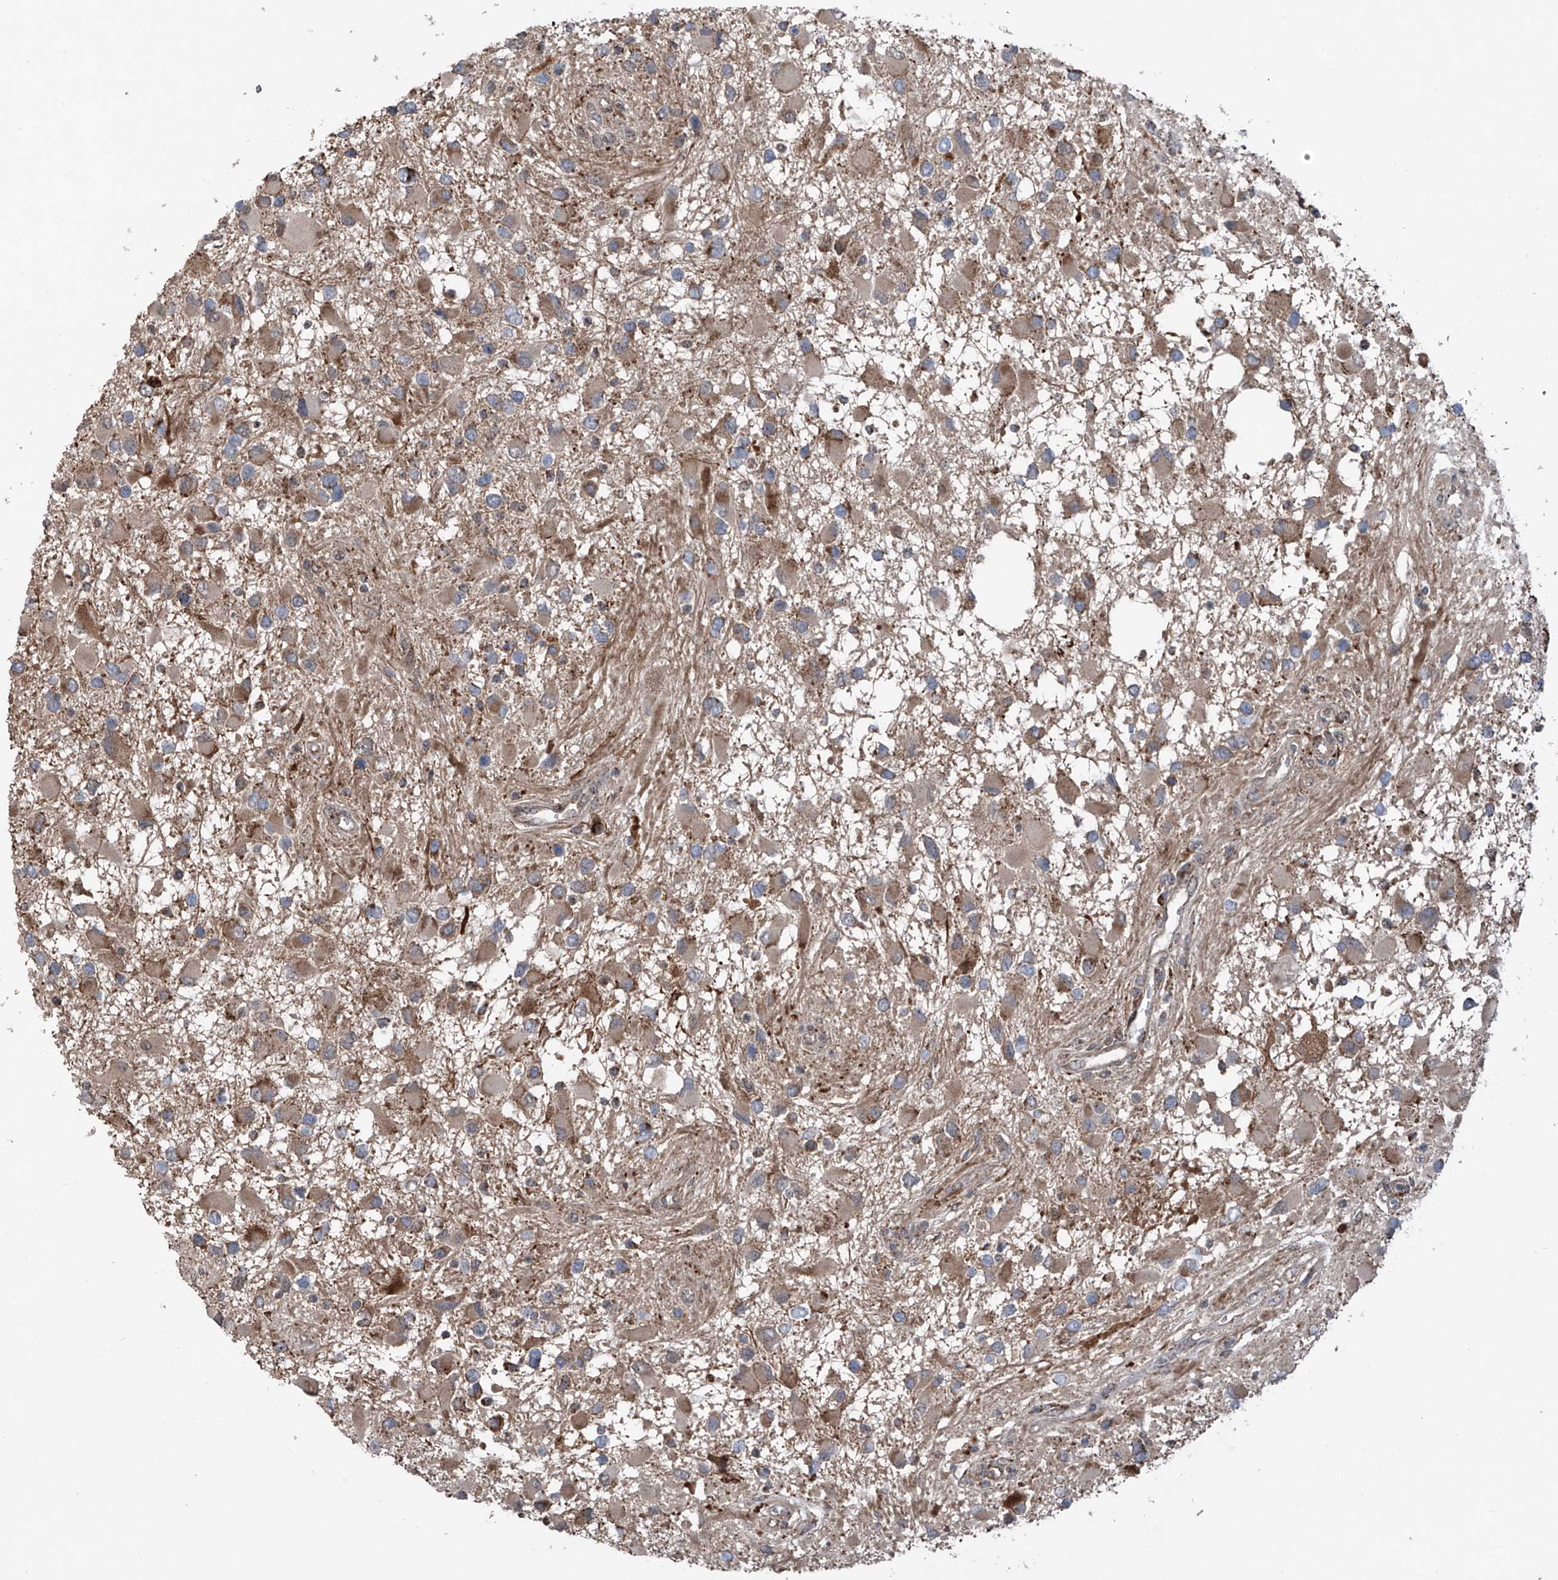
{"staining": {"intensity": "moderate", "quantity": "<25%", "location": "cytoplasmic/membranous"}, "tissue": "glioma", "cell_type": "Tumor cells", "image_type": "cancer", "snomed": [{"axis": "morphology", "description": "Glioma, malignant, High grade"}, {"axis": "topography", "description": "Brain"}], "caption": "Tumor cells reveal low levels of moderate cytoplasmic/membranous positivity in about <25% of cells in glioma.", "gene": "SAMD3", "patient": {"sex": "male", "age": 53}}